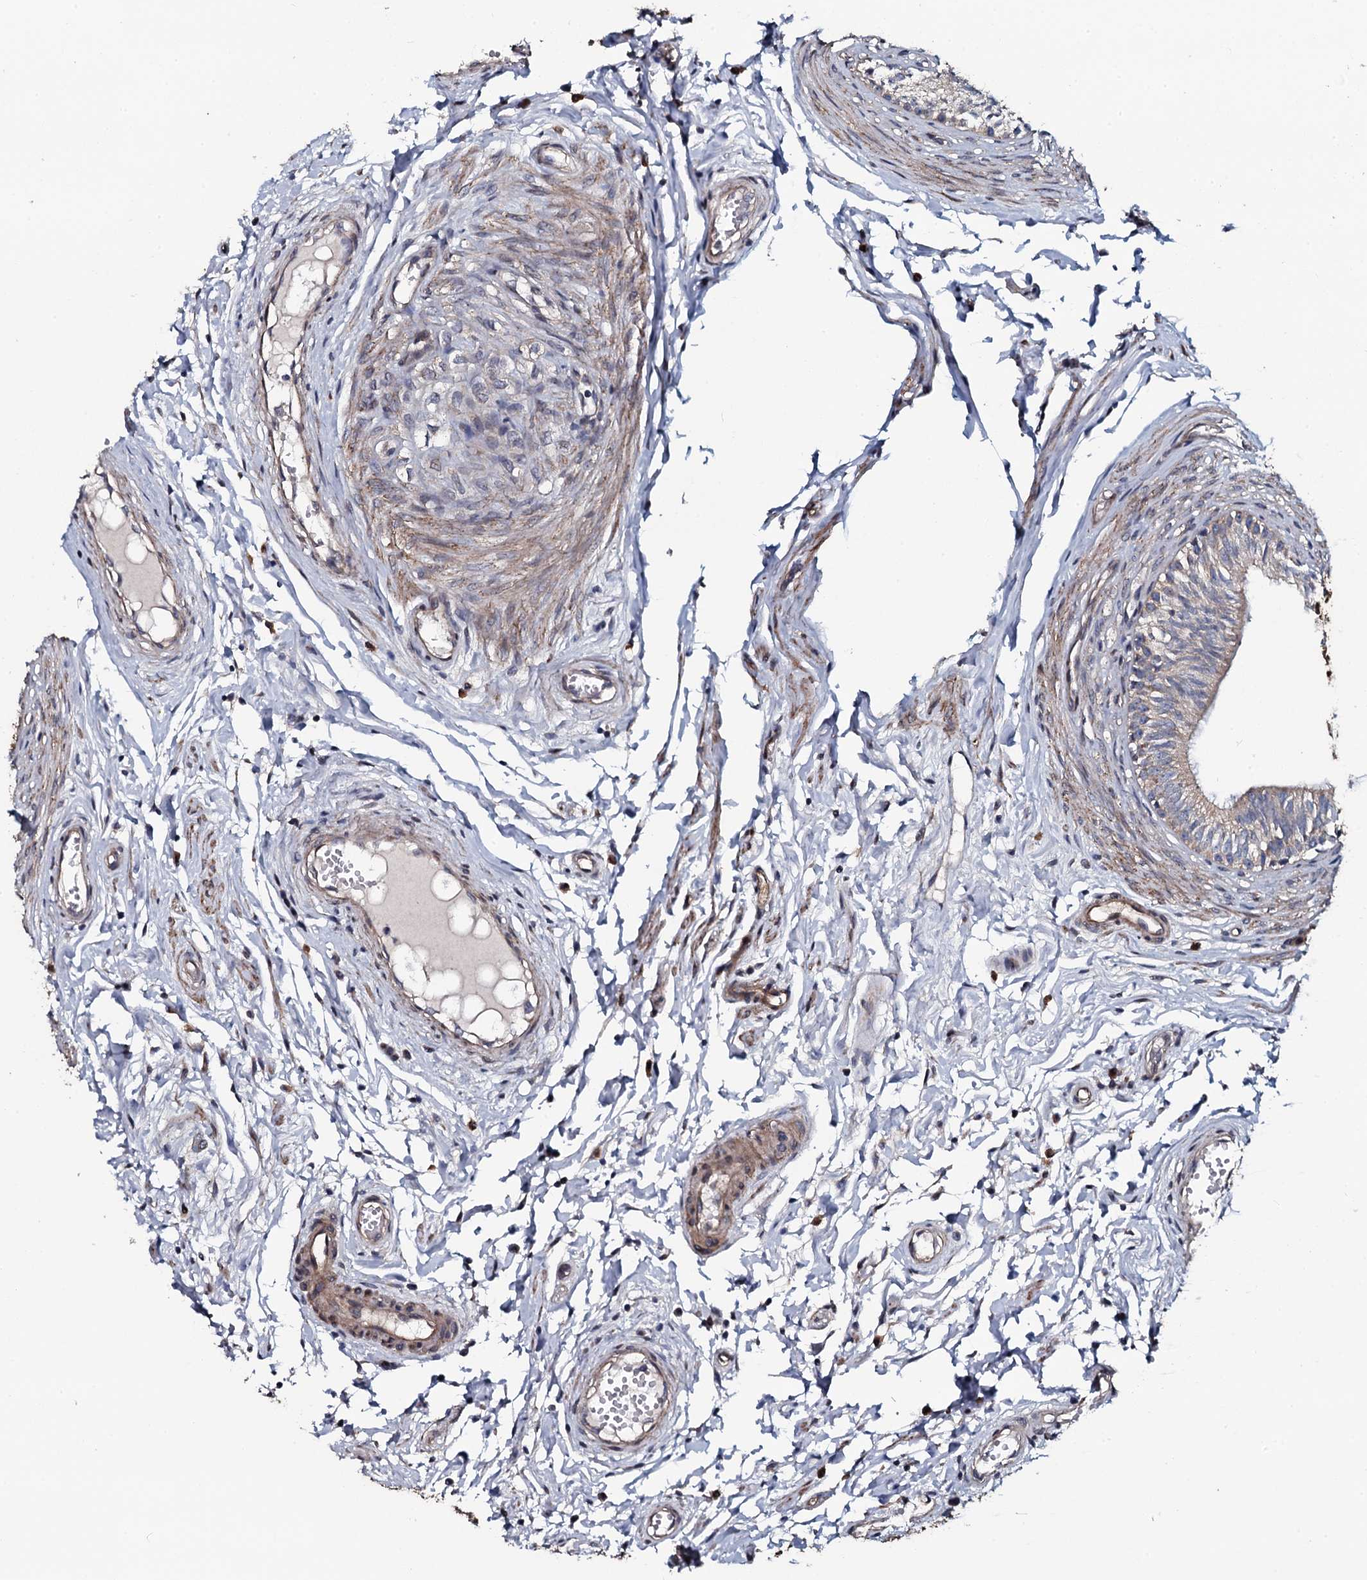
{"staining": {"intensity": "weak", "quantity": "<25%", "location": "cytoplasmic/membranous"}, "tissue": "epididymis", "cell_type": "Glandular cells", "image_type": "normal", "snomed": [{"axis": "morphology", "description": "Normal tissue, NOS"}, {"axis": "topography", "description": "Epididymis, spermatic cord, NOS"}], "caption": "Immunohistochemistry of unremarkable human epididymis shows no staining in glandular cells. The staining is performed using DAB (3,3'-diaminobenzidine) brown chromogen with nuclei counter-stained in using hematoxylin.", "gene": "KCTD4", "patient": {"sex": "male", "age": 22}}